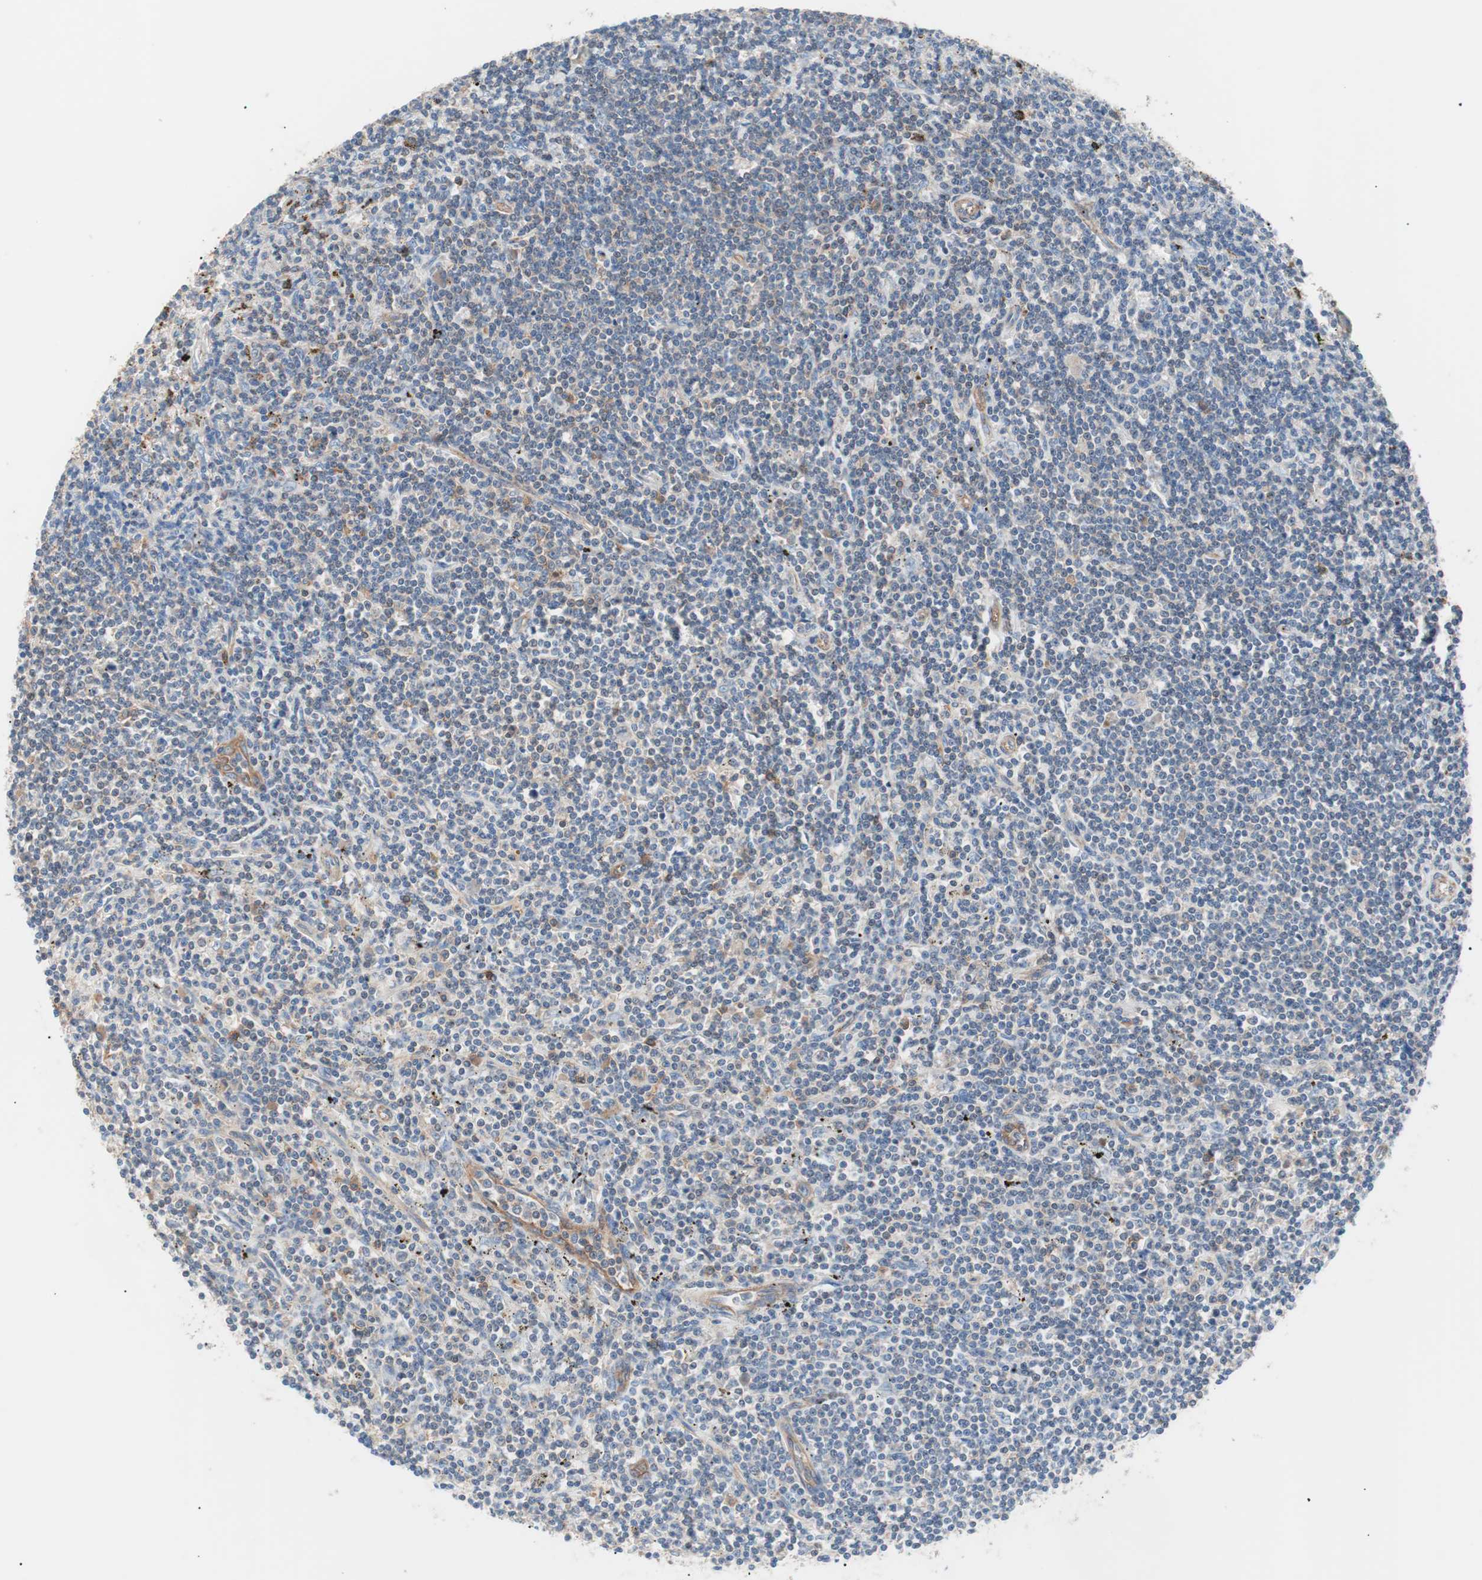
{"staining": {"intensity": "weak", "quantity": "<25%", "location": "cytoplasmic/membranous"}, "tissue": "lymphoma", "cell_type": "Tumor cells", "image_type": "cancer", "snomed": [{"axis": "morphology", "description": "Malignant lymphoma, non-Hodgkin's type, Low grade"}, {"axis": "topography", "description": "Spleen"}], "caption": "Immunohistochemistry (IHC) histopathology image of neoplastic tissue: low-grade malignant lymphoma, non-Hodgkin's type stained with DAB (3,3'-diaminobenzidine) shows no significant protein positivity in tumor cells.", "gene": "GPR160", "patient": {"sex": "male", "age": 76}}